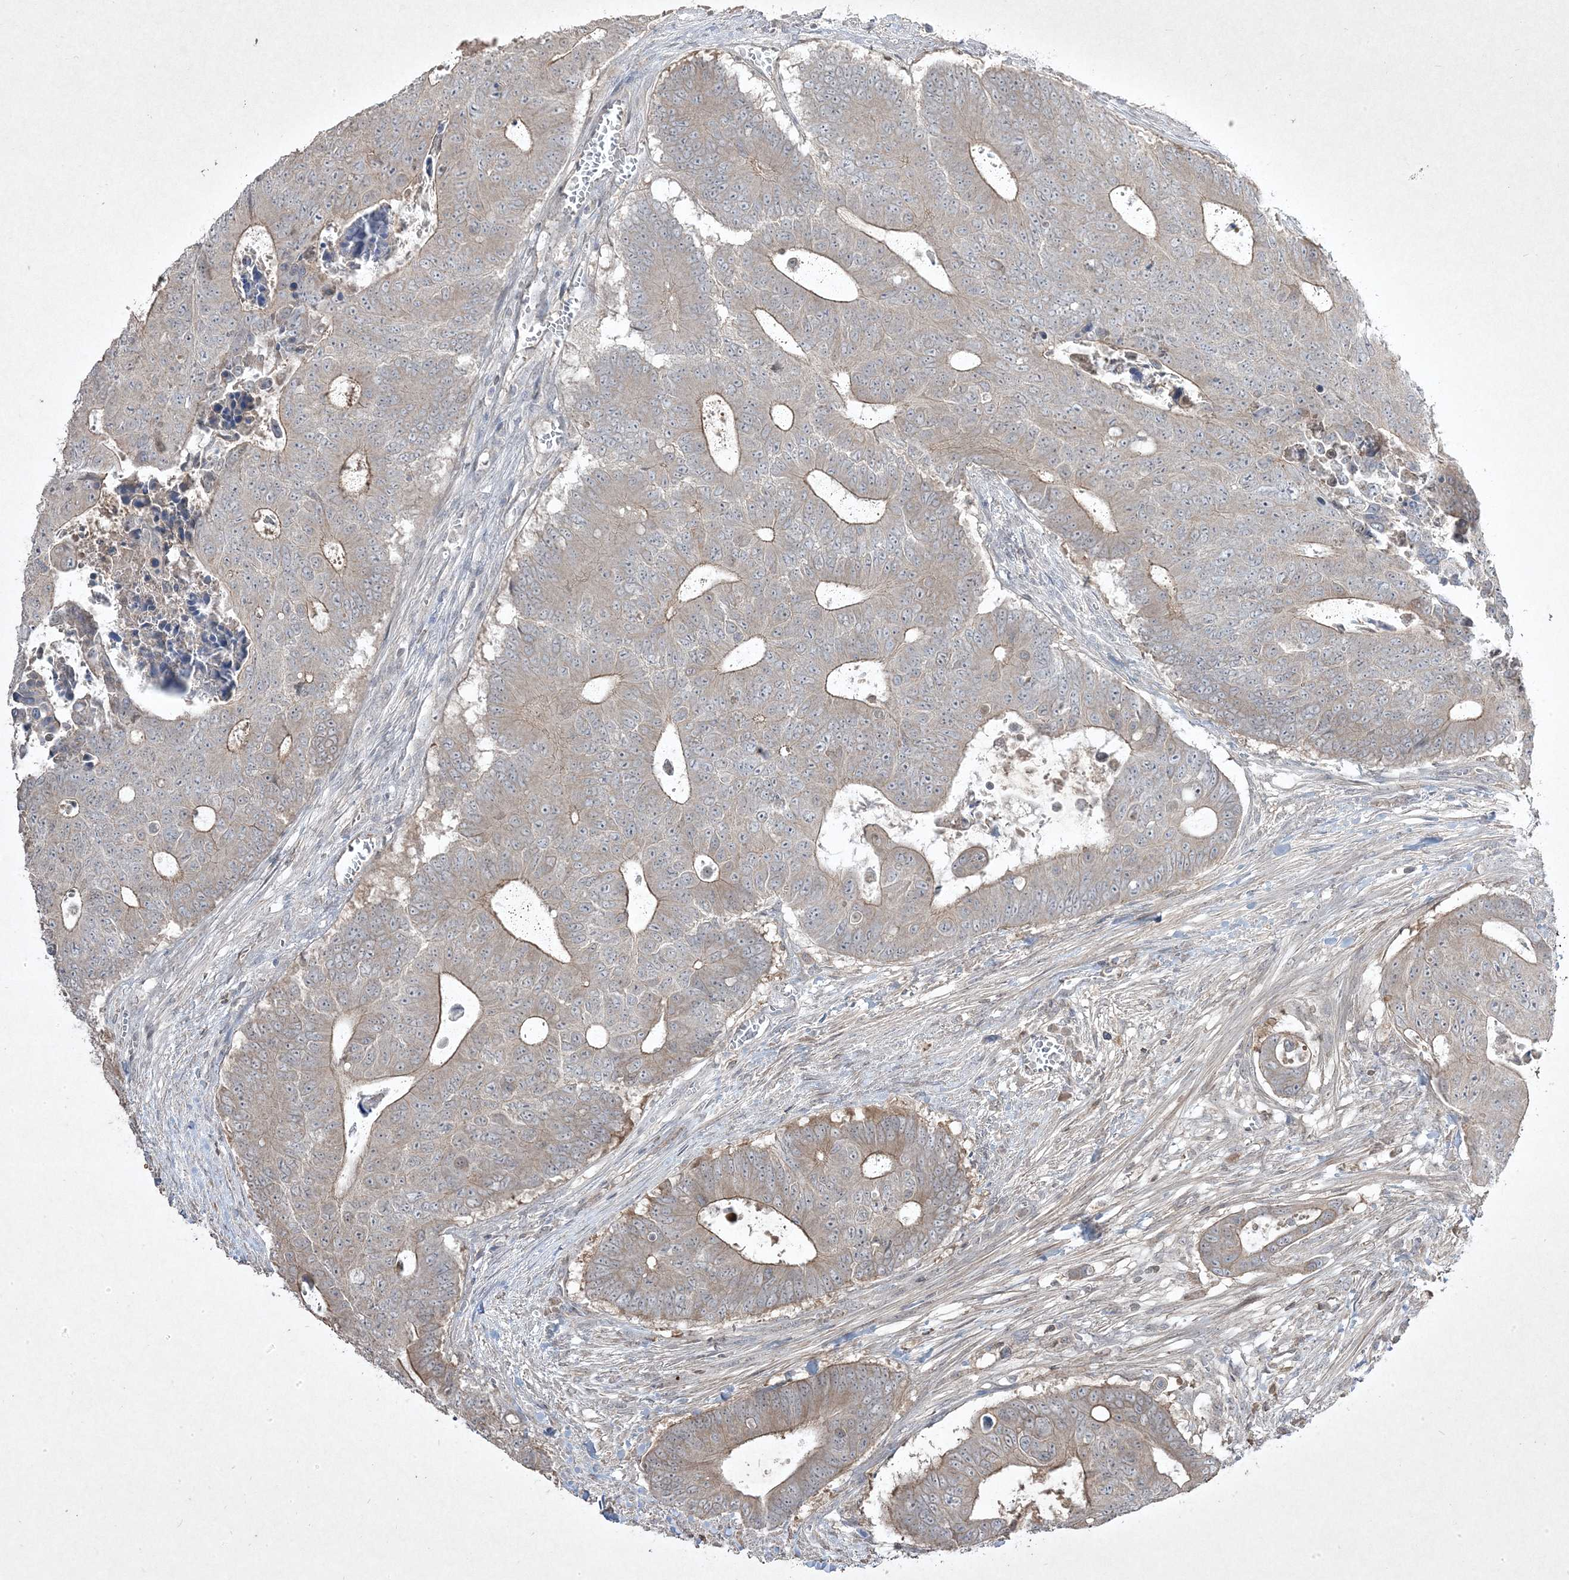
{"staining": {"intensity": "weak", "quantity": "<25%", "location": "cytoplasmic/membranous"}, "tissue": "colorectal cancer", "cell_type": "Tumor cells", "image_type": "cancer", "snomed": [{"axis": "morphology", "description": "Adenocarcinoma, NOS"}, {"axis": "topography", "description": "Colon"}], "caption": "Immunohistochemistry (IHC) micrograph of human colorectal cancer stained for a protein (brown), which exhibits no staining in tumor cells.", "gene": "RGL4", "patient": {"sex": "male", "age": 87}}